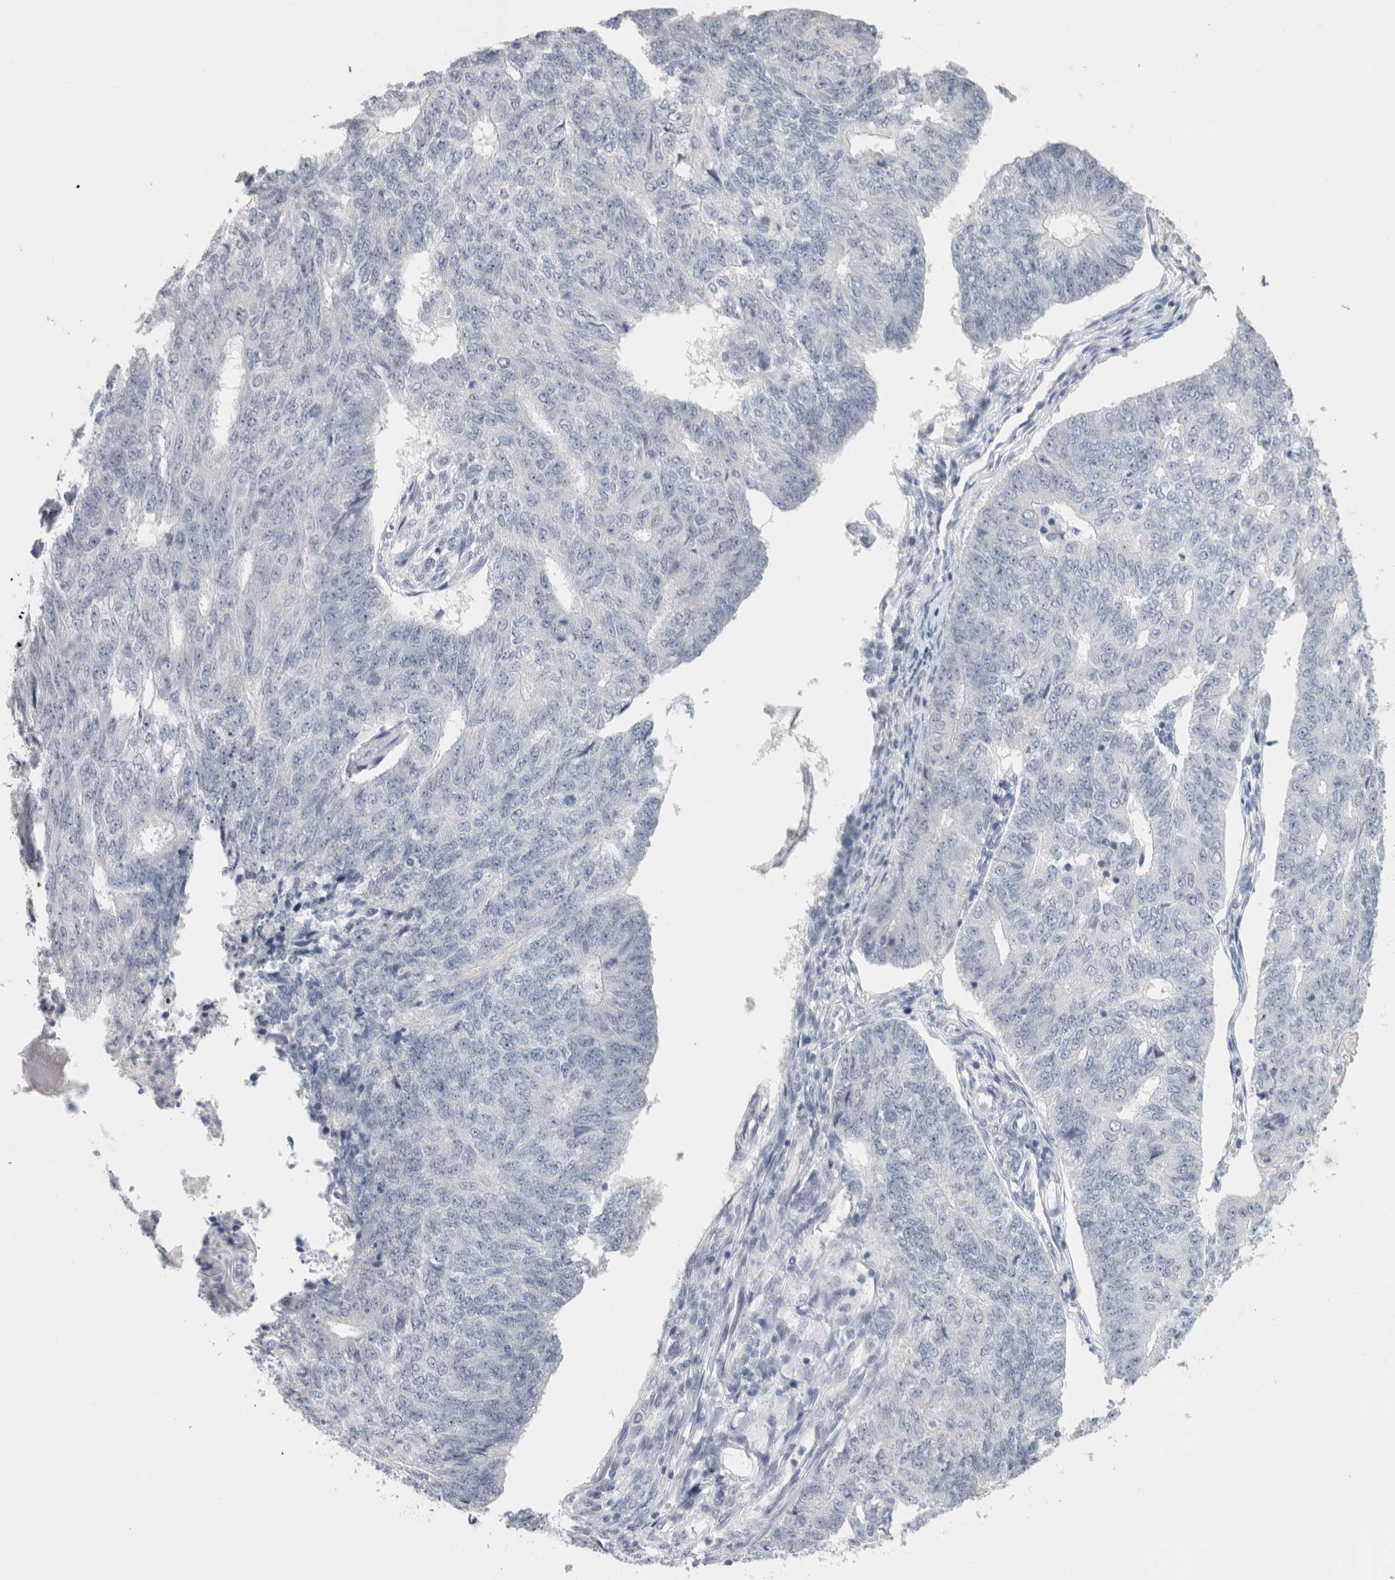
{"staining": {"intensity": "negative", "quantity": "none", "location": "none"}, "tissue": "endometrial cancer", "cell_type": "Tumor cells", "image_type": "cancer", "snomed": [{"axis": "morphology", "description": "Adenocarcinoma, NOS"}, {"axis": "topography", "description": "Endometrium"}], "caption": "Photomicrograph shows no protein positivity in tumor cells of endometrial cancer tissue.", "gene": "TONSL", "patient": {"sex": "female", "age": 32}}